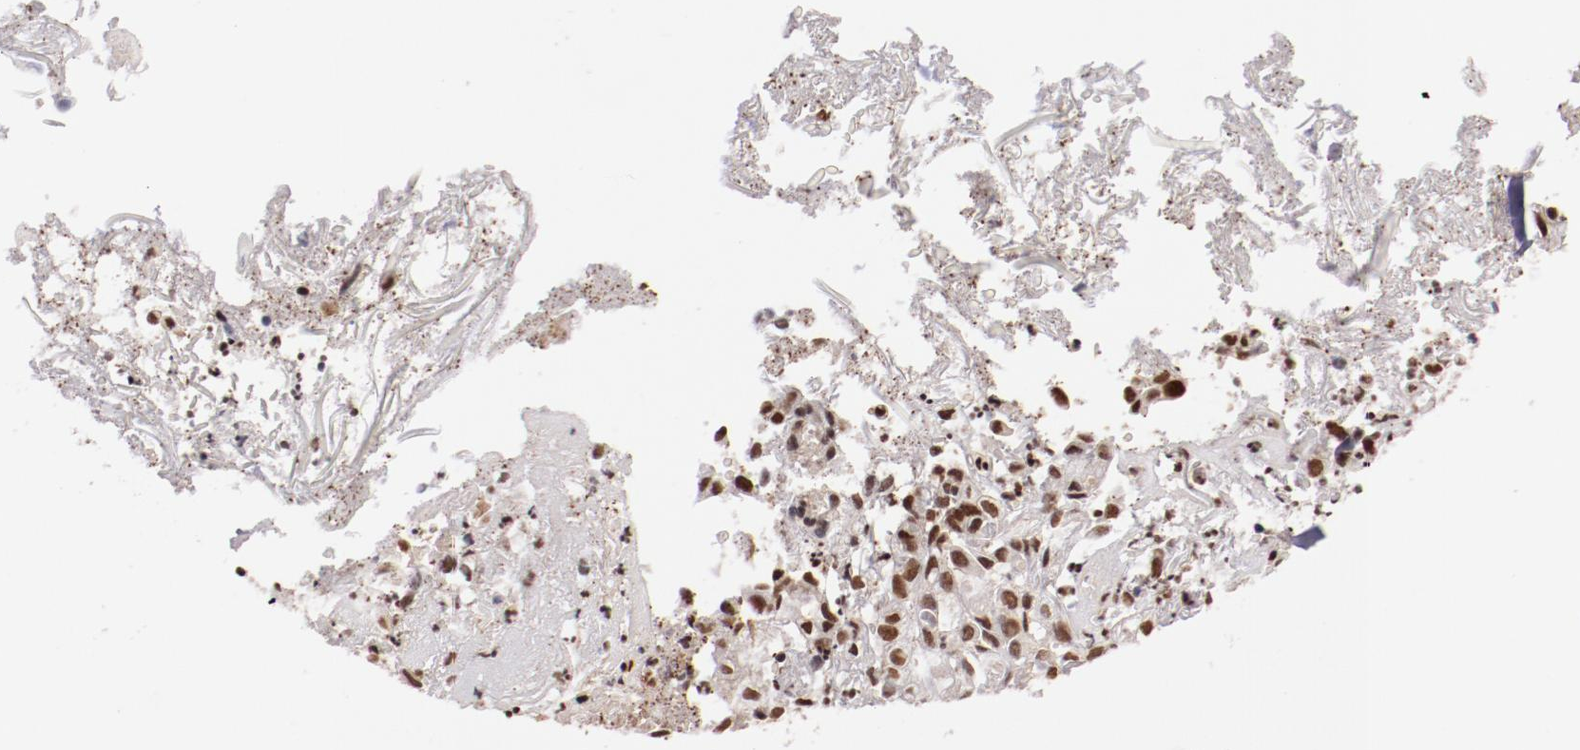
{"staining": {"intensity": "moderate", "quantity": ">75%", "location": "nuclear"}, "tissue": "skin cancer", "cell_type": "Tumor cells", "image_type": "cancer", "snomed": [{"axis": "morphology", "description": "Squamous cell carcinoma, NOS"}, {"axis": "topography", "description": "Skin"}], "caption": "A histopathology image showing moderate nuclear expression in about >75% of tumor cells in squamous cell carcinoma (skin), as visualized by brown immunohistochemical staining.", "gene": "STAG2", "patient": {"sex": "male", "age": 65}}